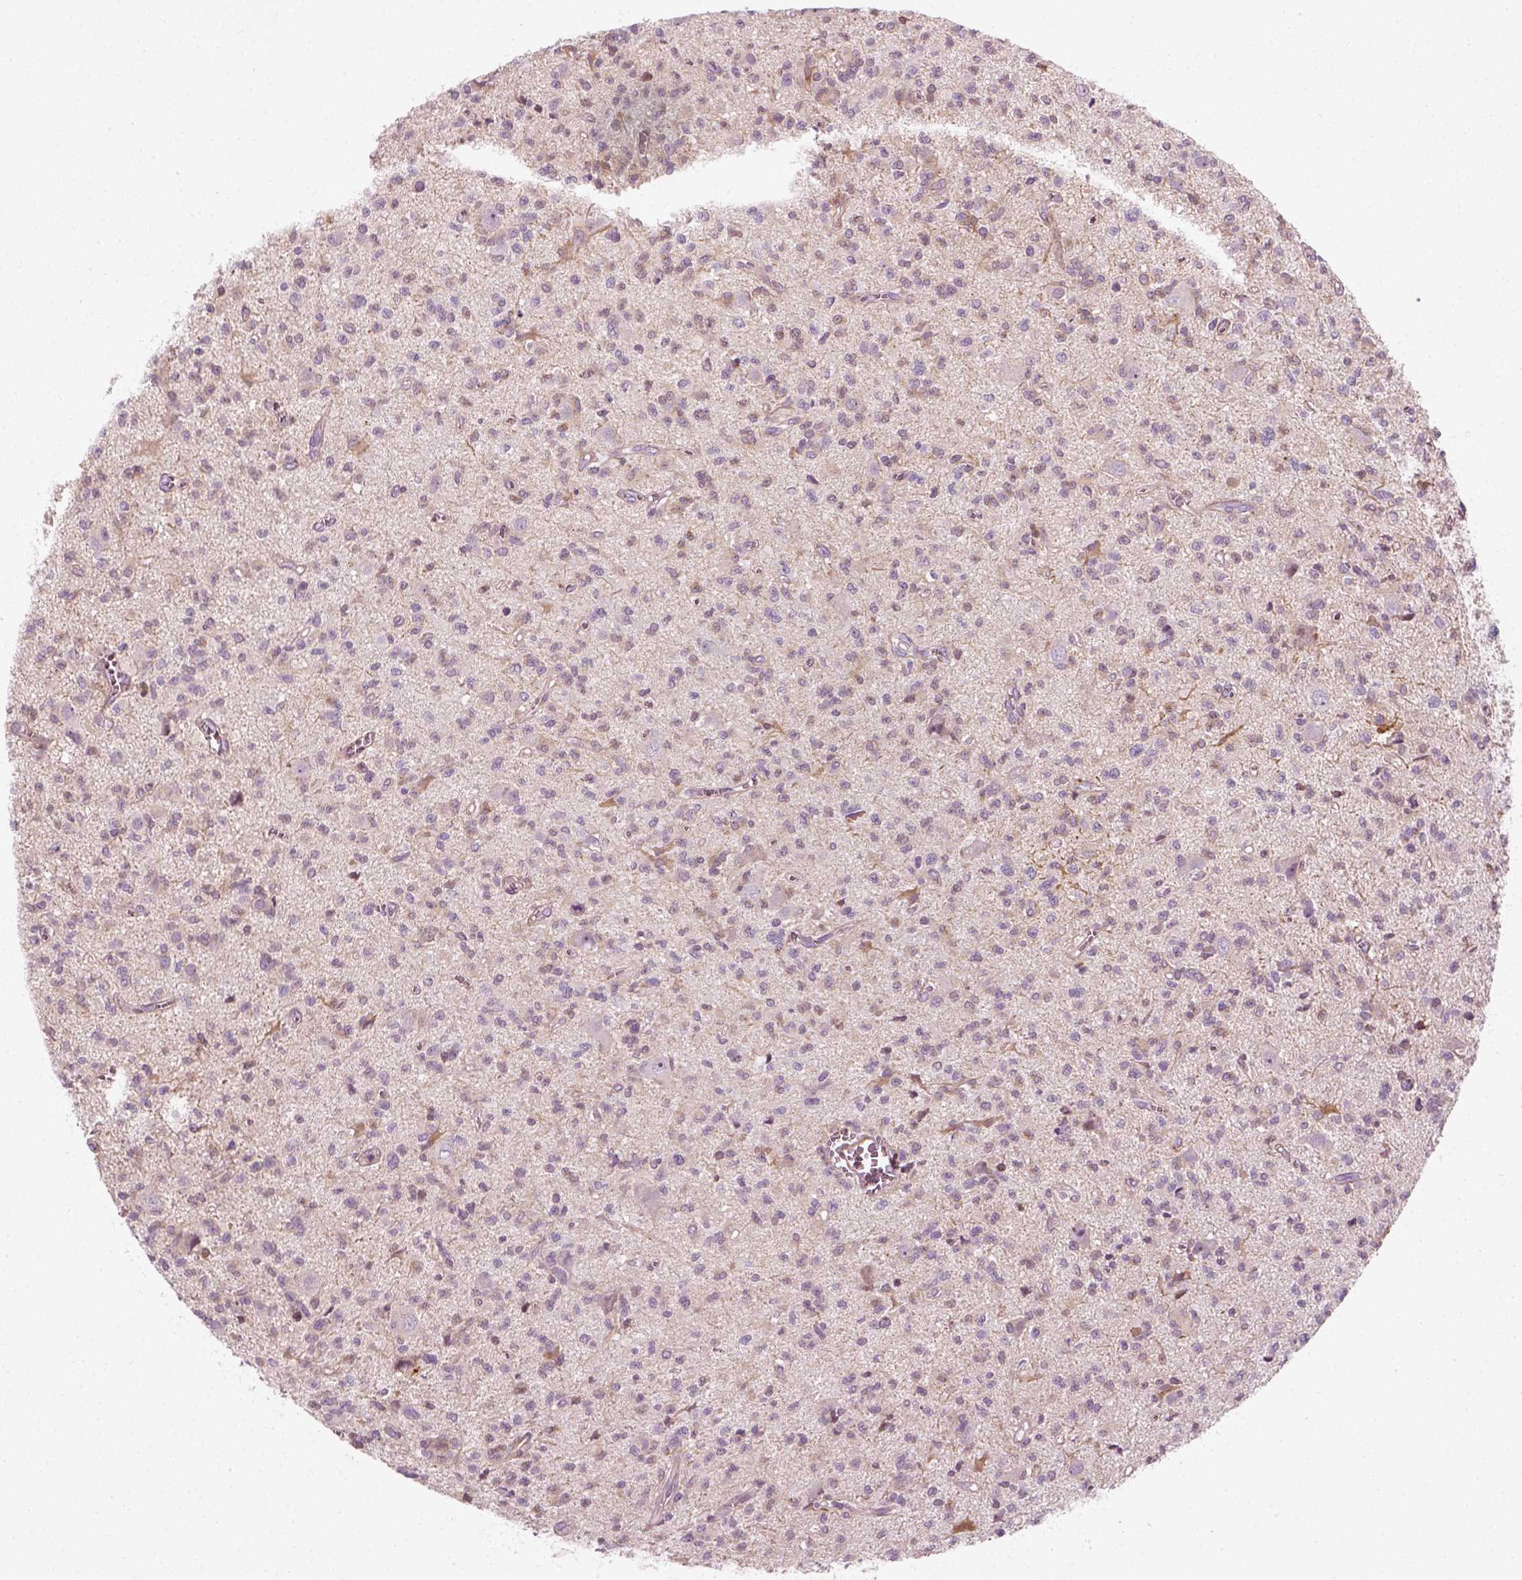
{"staining": {"intensity": "negative", "quantity": "none", "location": "none"}, "tissue": "glioma", "cell_type": "Tumor cells", "image_type": "cancer", "snomed": [{"axis": "morphology", "description": "Glioma, malignant, Low grade"}, {"axis": "topography", "description": "Brain"}], "caption": "The photomicrograph shows no significant staining in tumor cells of malignant low-grade glioma.", "gene": "DNASE1L1", "patient": {"sex": "male", "age": 64}}